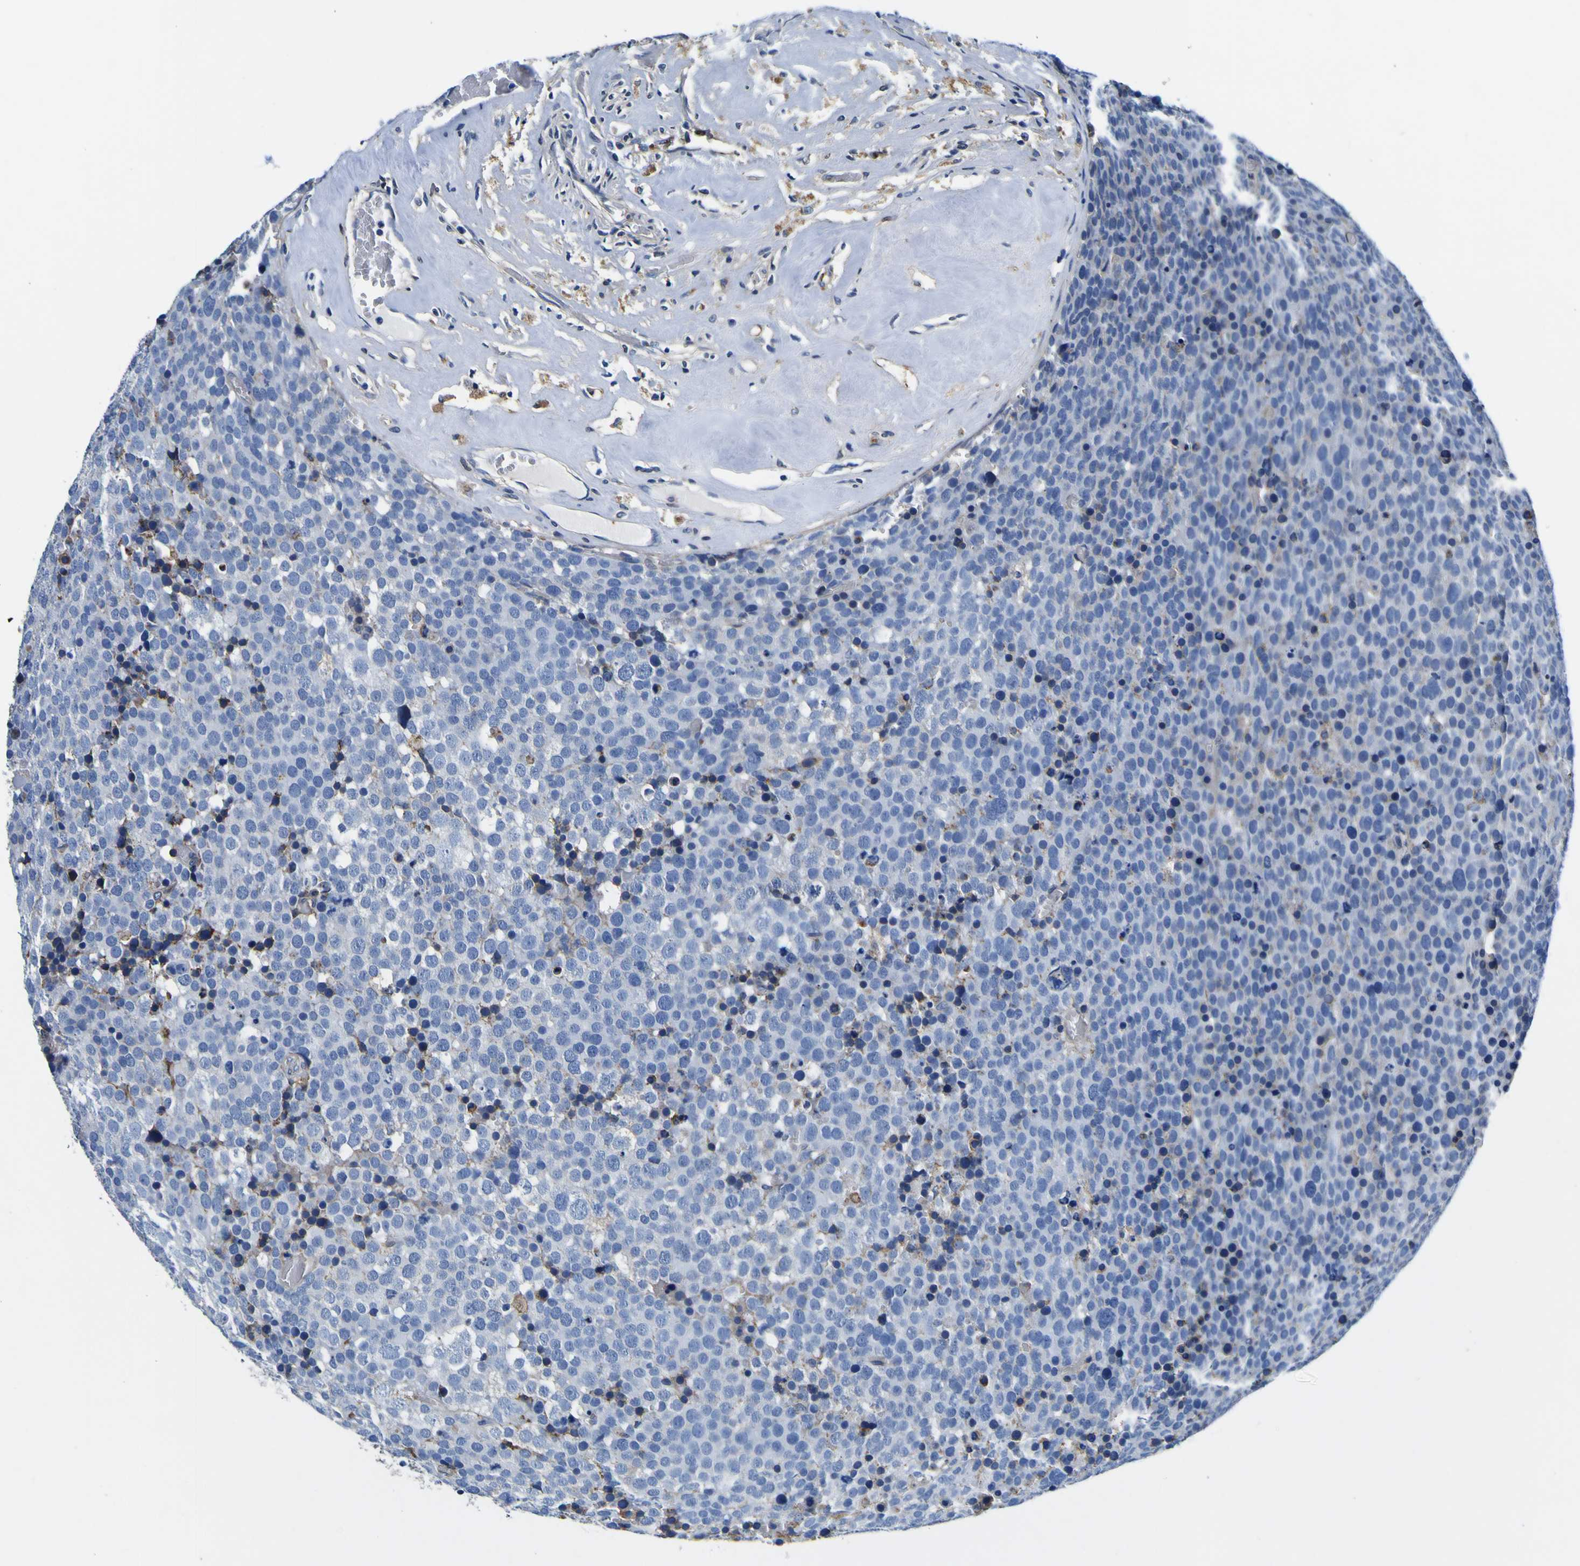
{"staining": {"intensity": "negative", "quantity": "none", "location": "none"}, "tissue": "testis cancer", "cell_type": "Tumor cells", "image_type": "cancer", "snomed": [{"axis": "morphology", "description": "Seminoma, NOS"}, {"axis": "topography", "description": "Testis"}], "caption": "A high-resolution image shows IHC staining of testis cancer, which reveals no significant positivity in tumor cells.", "gene": "PXDN", "patient": {"sex": "male", "age": 71}}